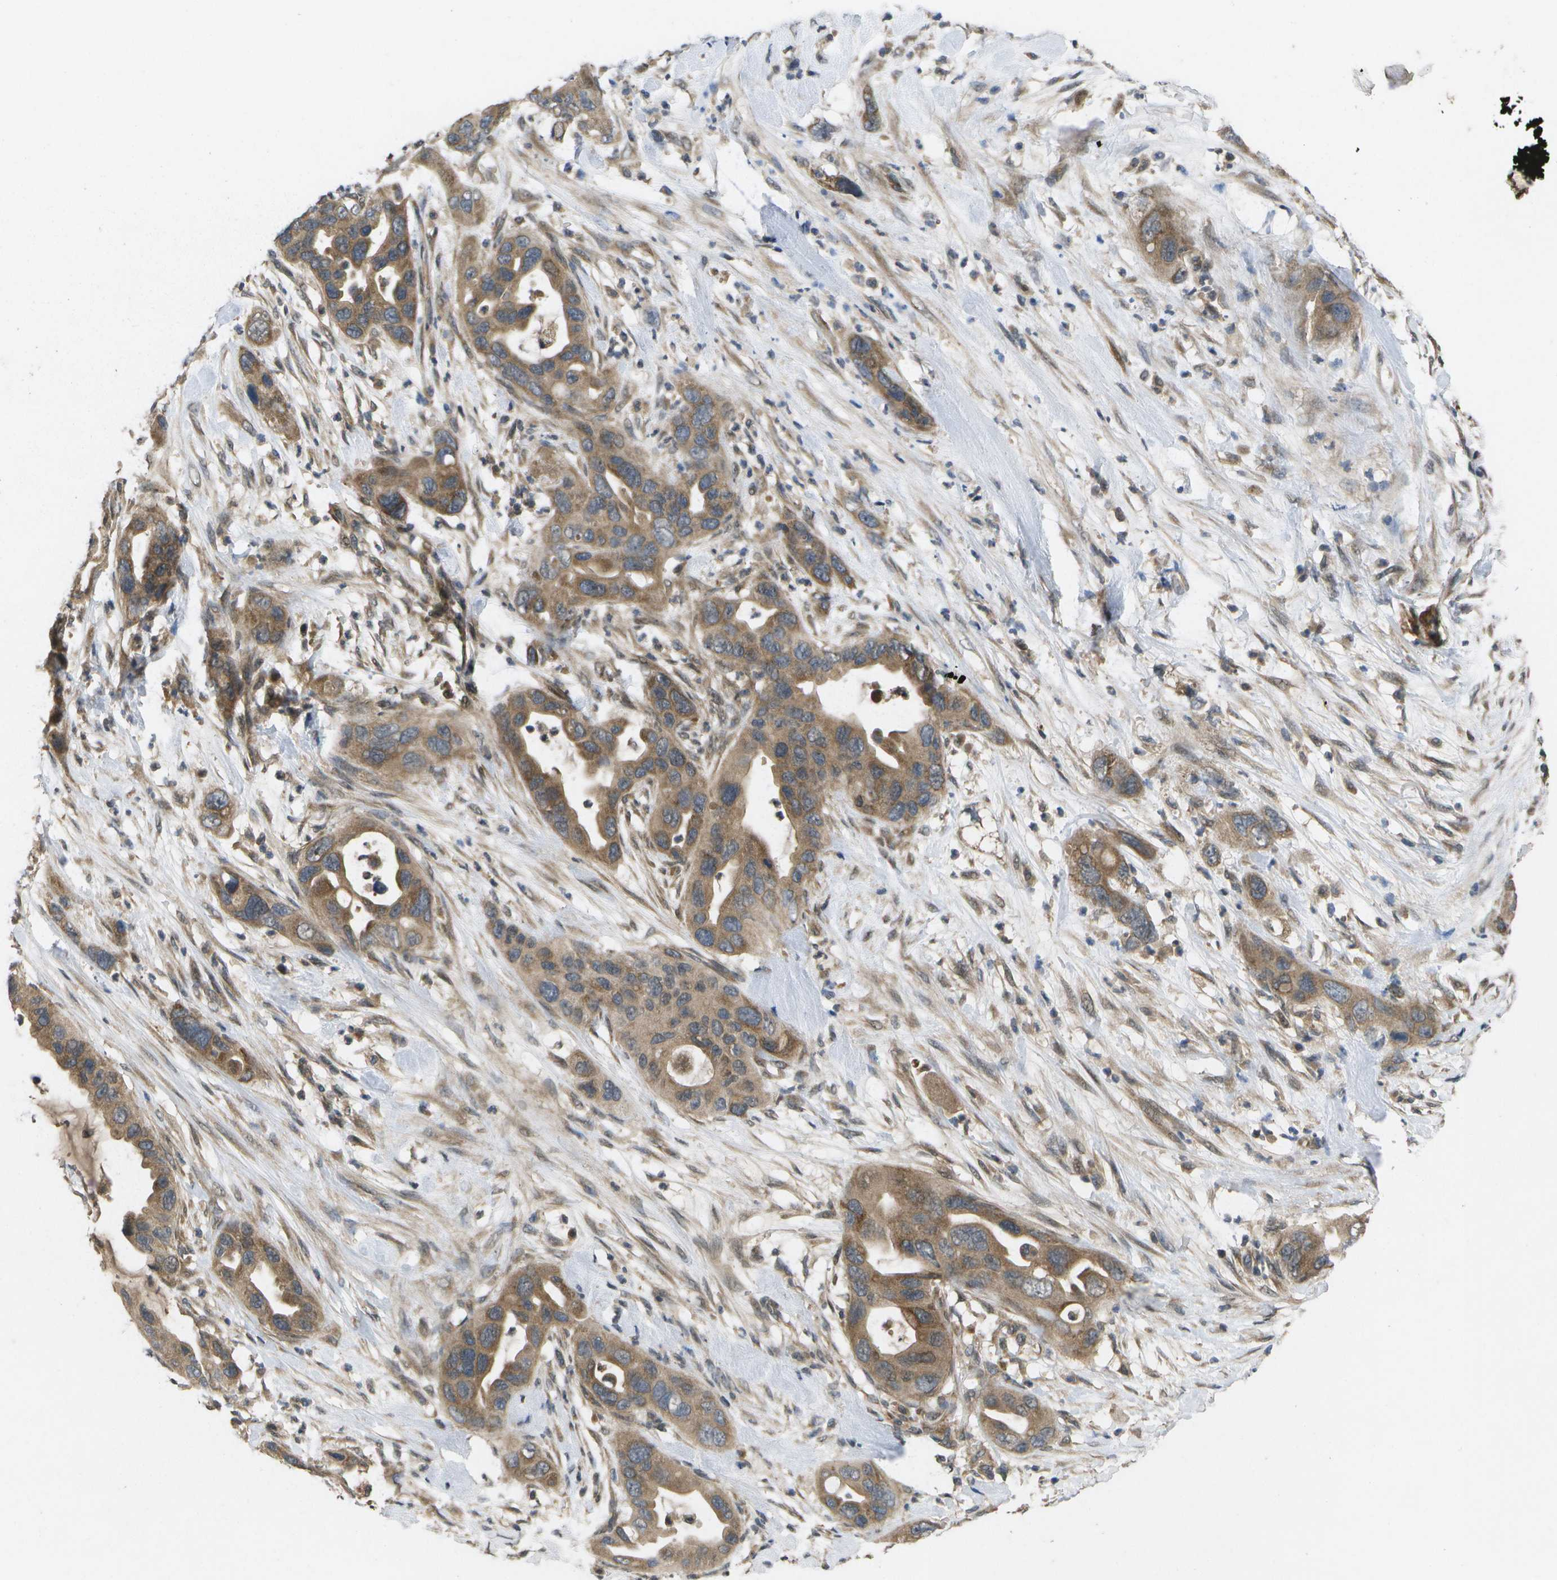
{"staining": {"intensity": "moderate", "quantity": ">75%", "location": "cytoplasmic/membranous"}, "tissue": "pancreatic cancer", "cell_type": "Tumor cells", "image_type": "cancer", "snomed": [{"axis": "morphology", "description": "Adenocarcinoma, NOS"}, {"axis": "topography", "description": "Pancreas"}], "caption": "Immunohistochemistry image of neoplastic tissue: human pancreatic cancer stained using immunohistochemistry shows medium levels of moderate protein expression localized specifically in the cytoplasmic/membranous of tumor cells, appearing as a cytoplasmic/membranous brown color.", "gene": "ALAS1", "patient": {"sex": "female", "age": 71}}